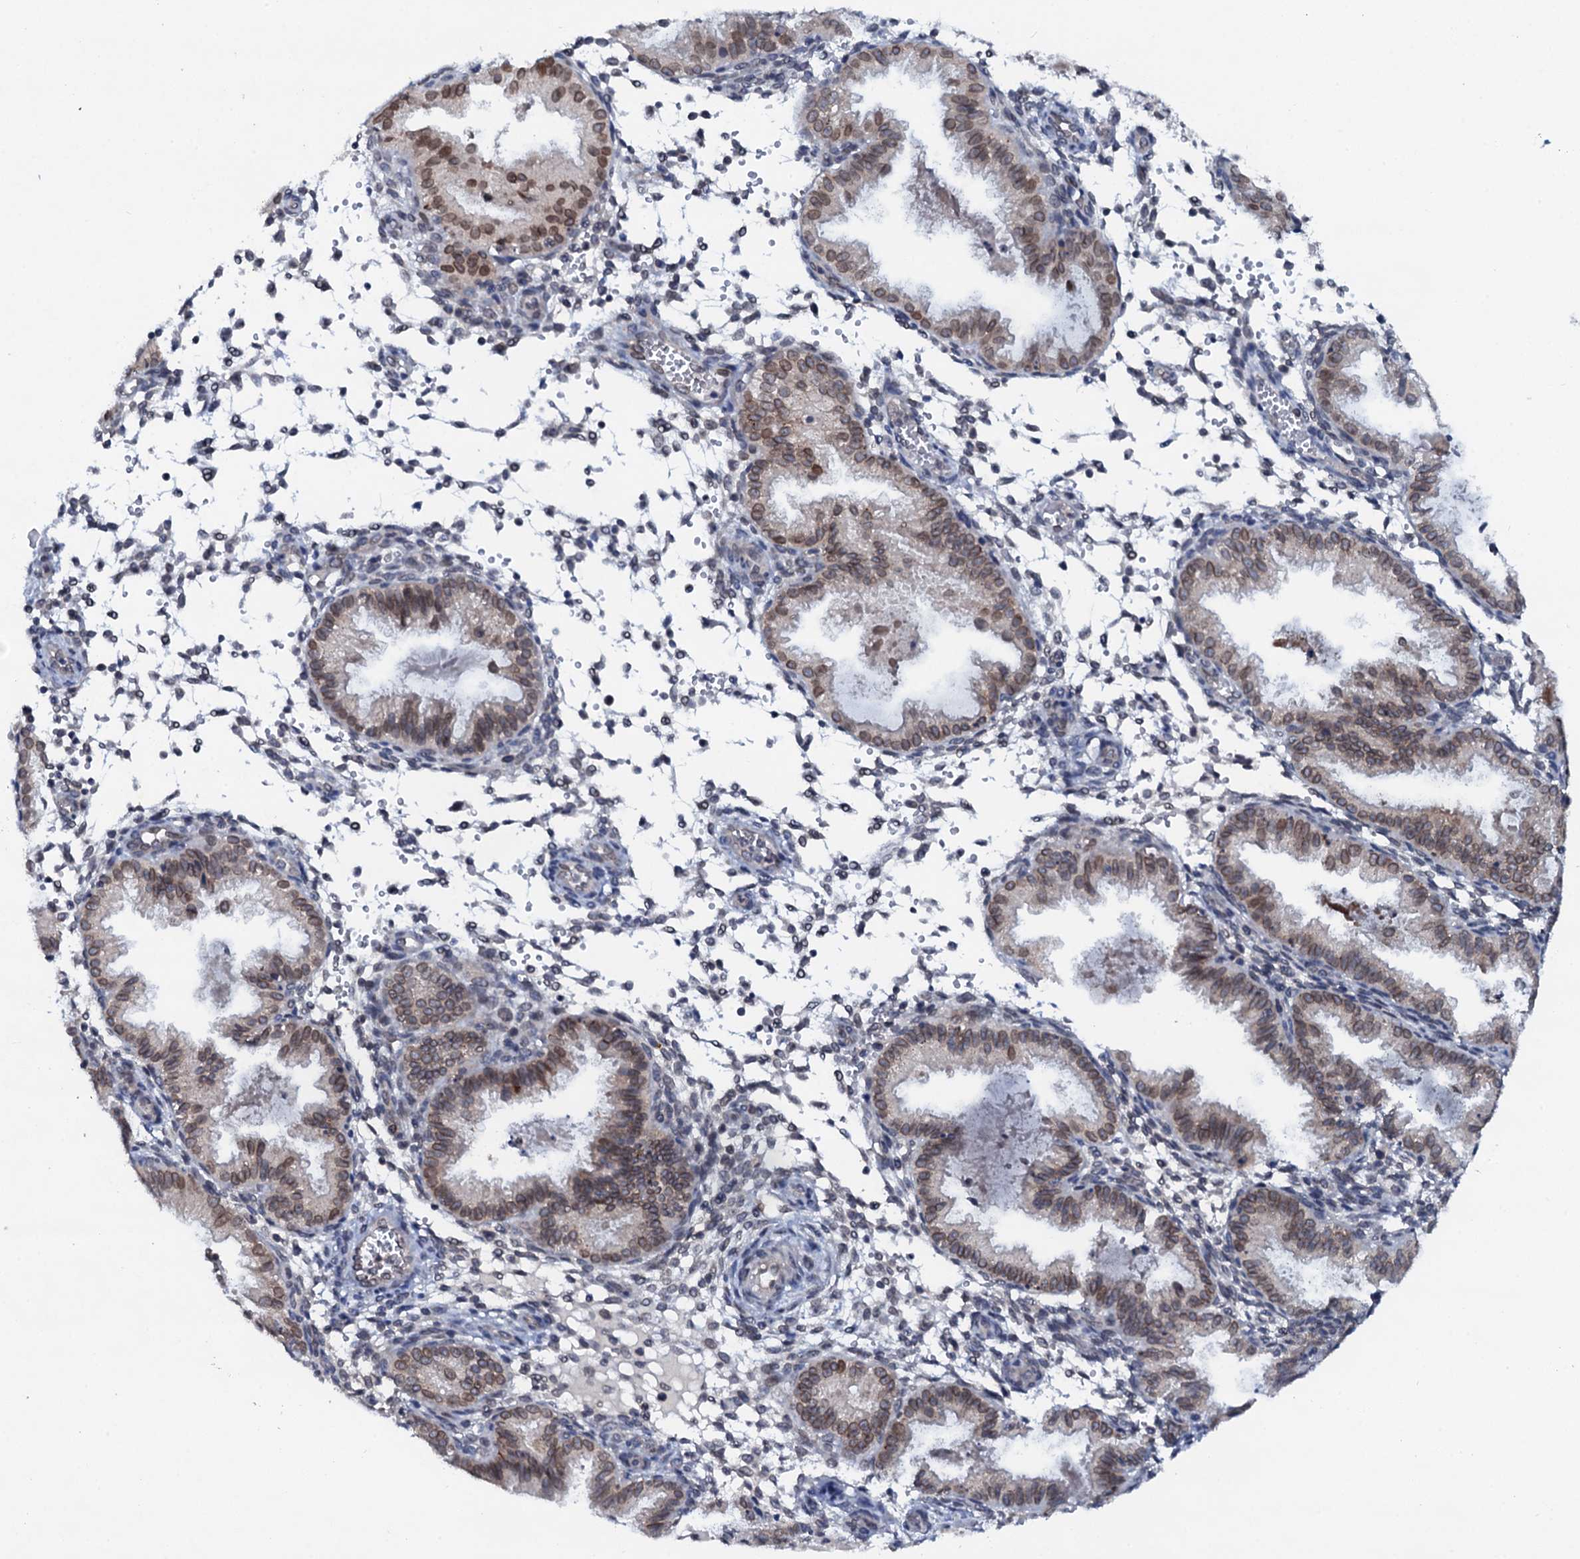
{"staining": {"intensity": "negative", "quantity": "none", "location": "none"}, "tissue": "endometrium", "cell_type": "Cells in endometrial stroma", "image_type": "normal", "snomed": [{"axis": "morphology", "description": "Normal tissue, NOS"}, {"axis": "topography", "description": "Endometrium"}], "caption": "Immunohistochemistry (IHC) of unremarkable human endometrium exhibits no staining in cells in endometrial stroma.", "gene": "SNTA1", "patient": {"sex": "female", "age": 33}}